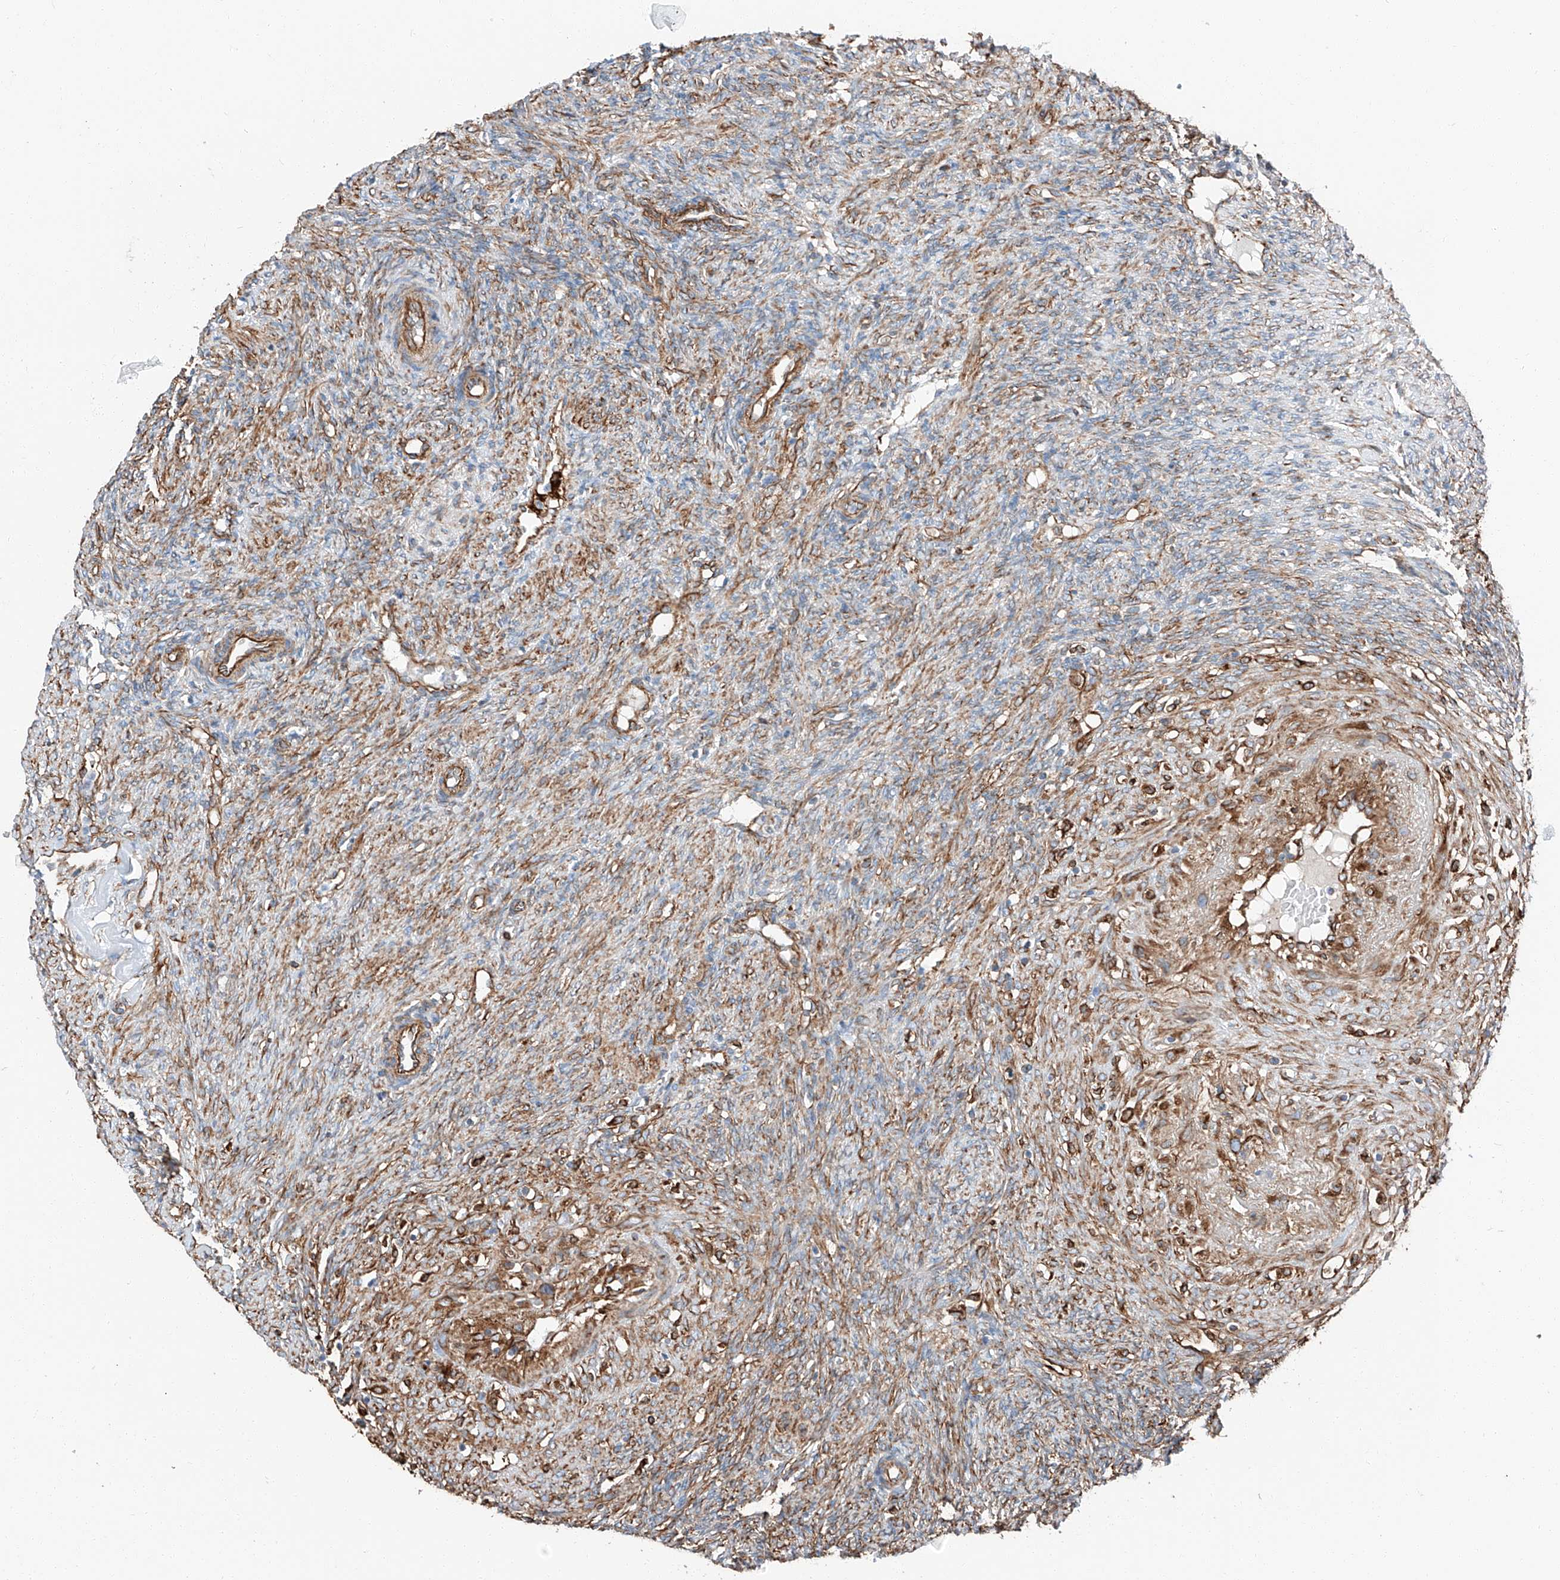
{"staining": {"intensity": "moderate", "quantity": "<25%", "location": "cytoplasmic/membranous"}, "tissue": "ovary", "cell_type": "Ovarian stroma cells", "image_type": "normal", "snomed": [{"axis": "morphology", "description": "Normal tissue, NOS"}, {"axis": "topography", "description": "Ovary"}], "caption": "Immunohistochemistry (IHC) (DAB (3,3'-diaminobenzidine)) staining of normal human ovary displays moderate cytoplasmic/membranous protein positivity in approximately <25% of ovarian stroma cells. (brown staining indicates protein expression, while blue staining denotes nuclei).", "gene": "ZNF804A", "patient": {"sex": "female", "age": 41}}